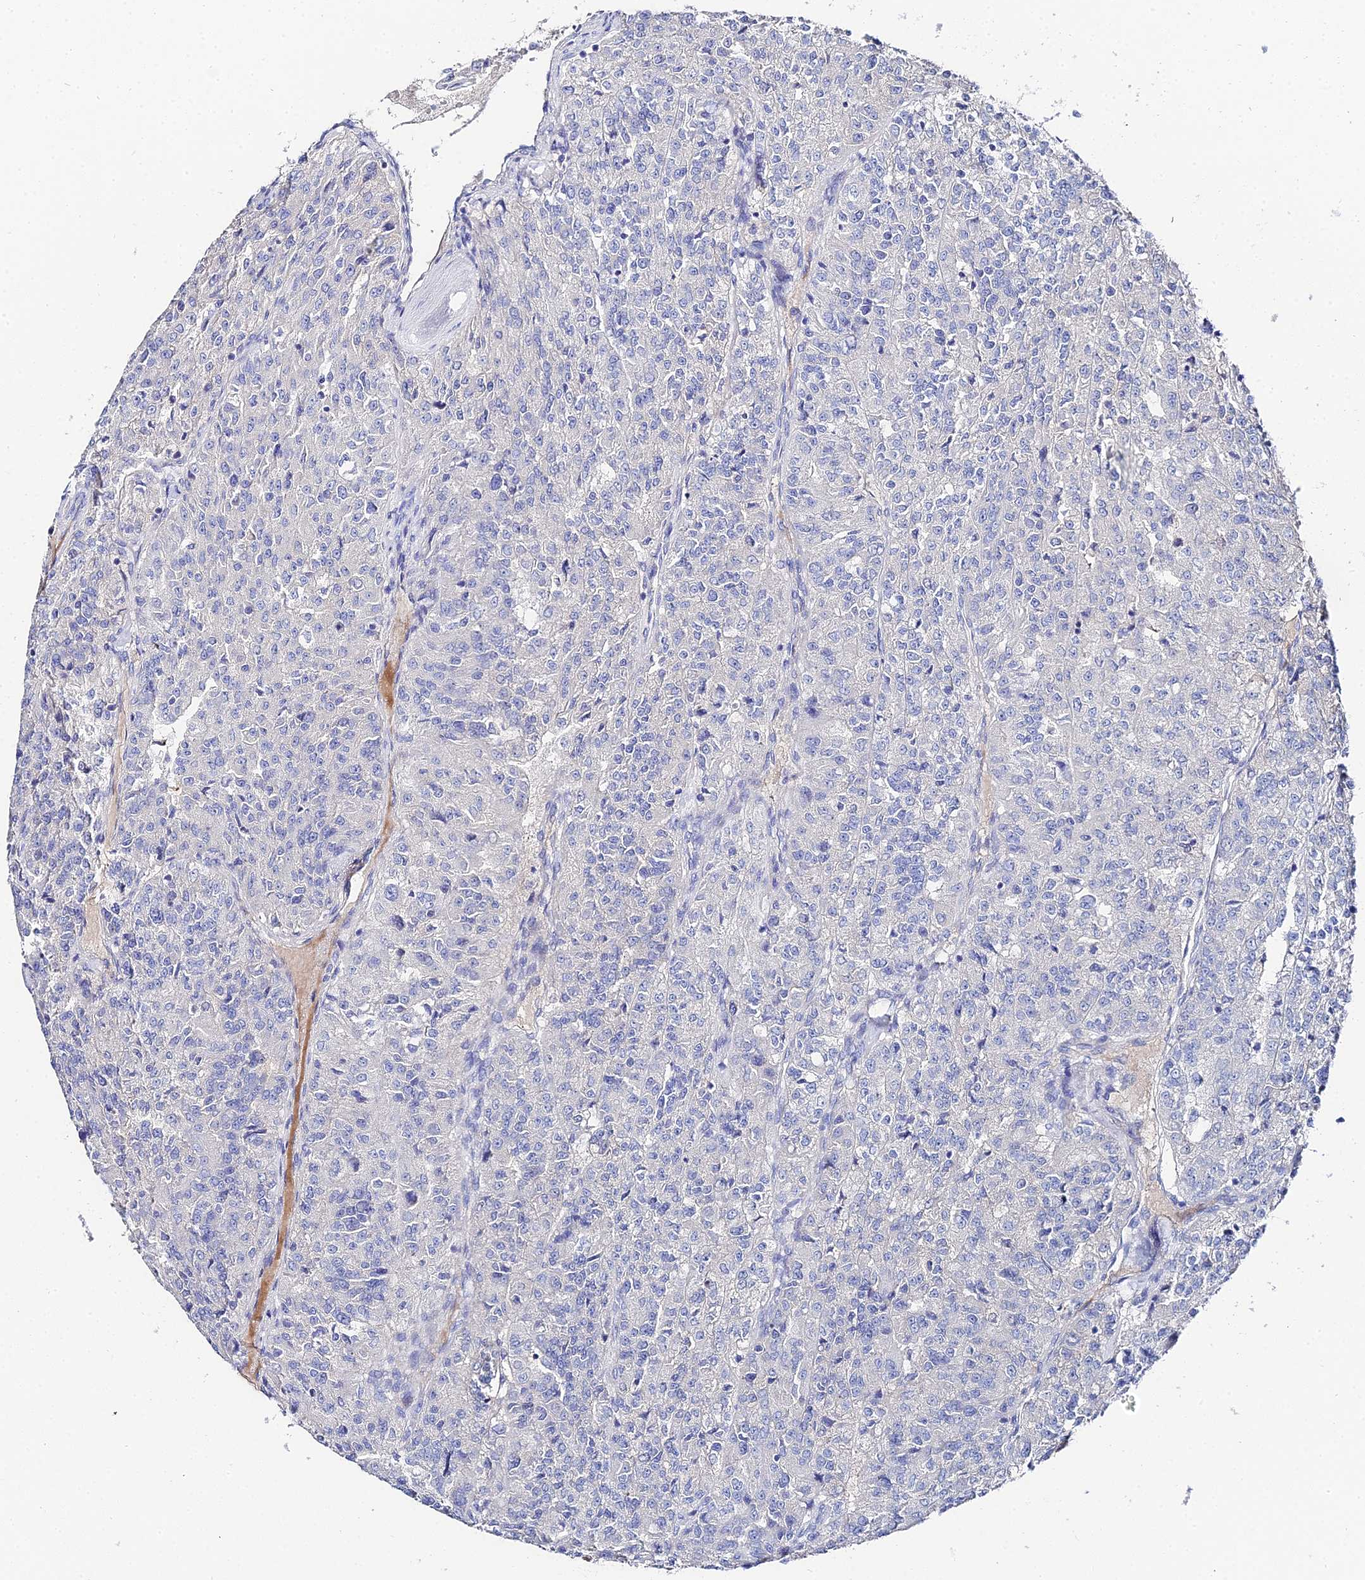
{"staining": {"intensity": "negative", "quantity": "none", "location": "none"}, "tissue": "renal cancer", "cell_type": "Tumor cells", "image_type": "cancer", "snomed": [{"axis": "morphology", "description": "Adenocarcinoma, NOS"}, {"axis": "topography", "description": "Kidney"}], "caption": "Tumor cells are negative for protein expression in human renal cancer. The staining was performed using DAB to visualize the protein expression in brown, while the nuclei were stained in blue with hematoxylin (Magnification: 20x).", "gene": "KRT17", "patient": {"sex": "female", "age": 63}}